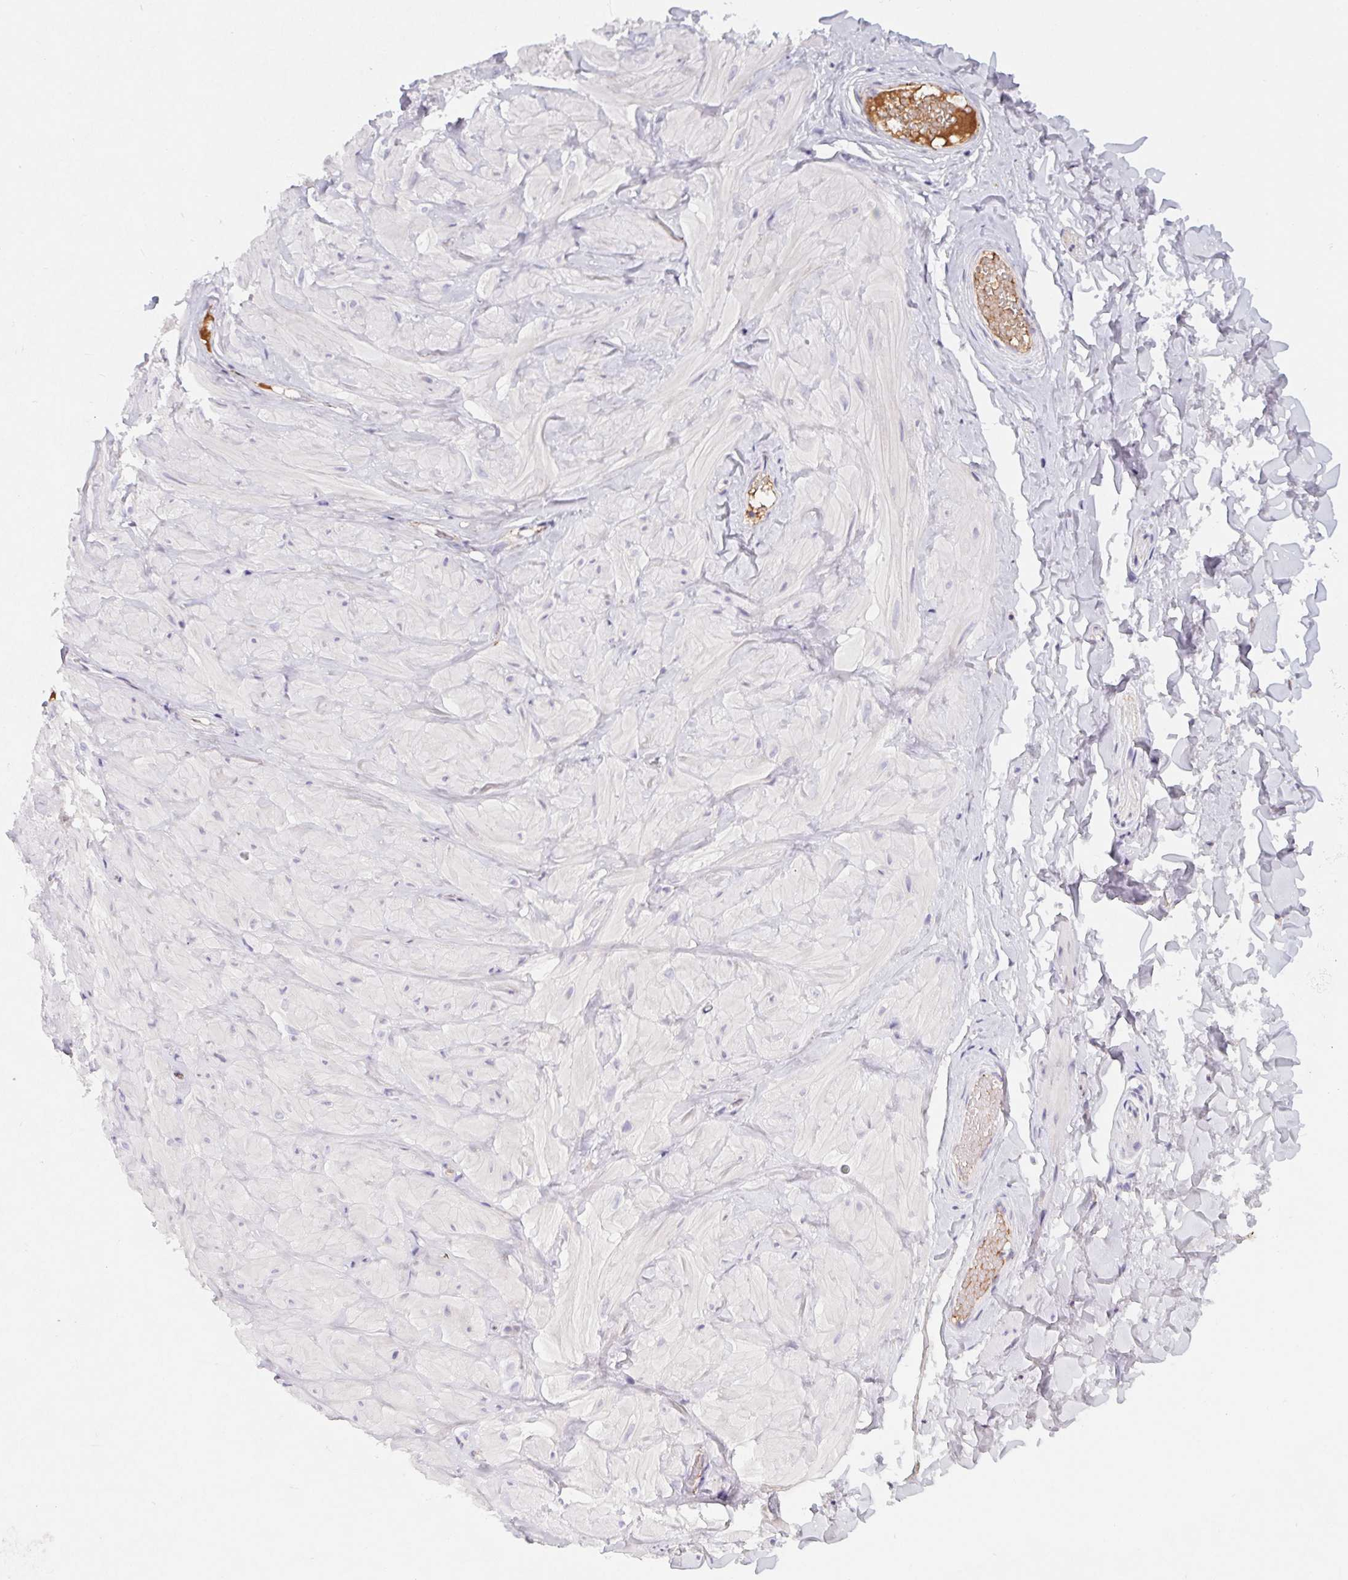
{"staining": {"intensity": "negative", "quantity": "none", "location": "none"}, "tissue": "soft tissue", "cell_type": "Fibroblasts", "image_type": "normal", "snomed": [{"axis": "morphology", "description": "Normal tissue, NOS"}, {"axis": "topography", "description": "Soft tissue"}, {"axis": "topography", "description": "Adipose tissue"}, {"axis": "topography", "description": "Vascular tissue"}, {"axis": "topography", "description": "Peripheral nerve tissue"}], "caption": "DAB immunohistochemical staining of unremarkable soft tissue demonstrates no significant positivity in fibroblasts. The staining is performed using DAB (3,3'-diaminobenzidine) brown chromogen with nuclei counter-stained in using hematoxylin.", "gene": "LPA", "patient": {"sex": "male", "age": 29}}